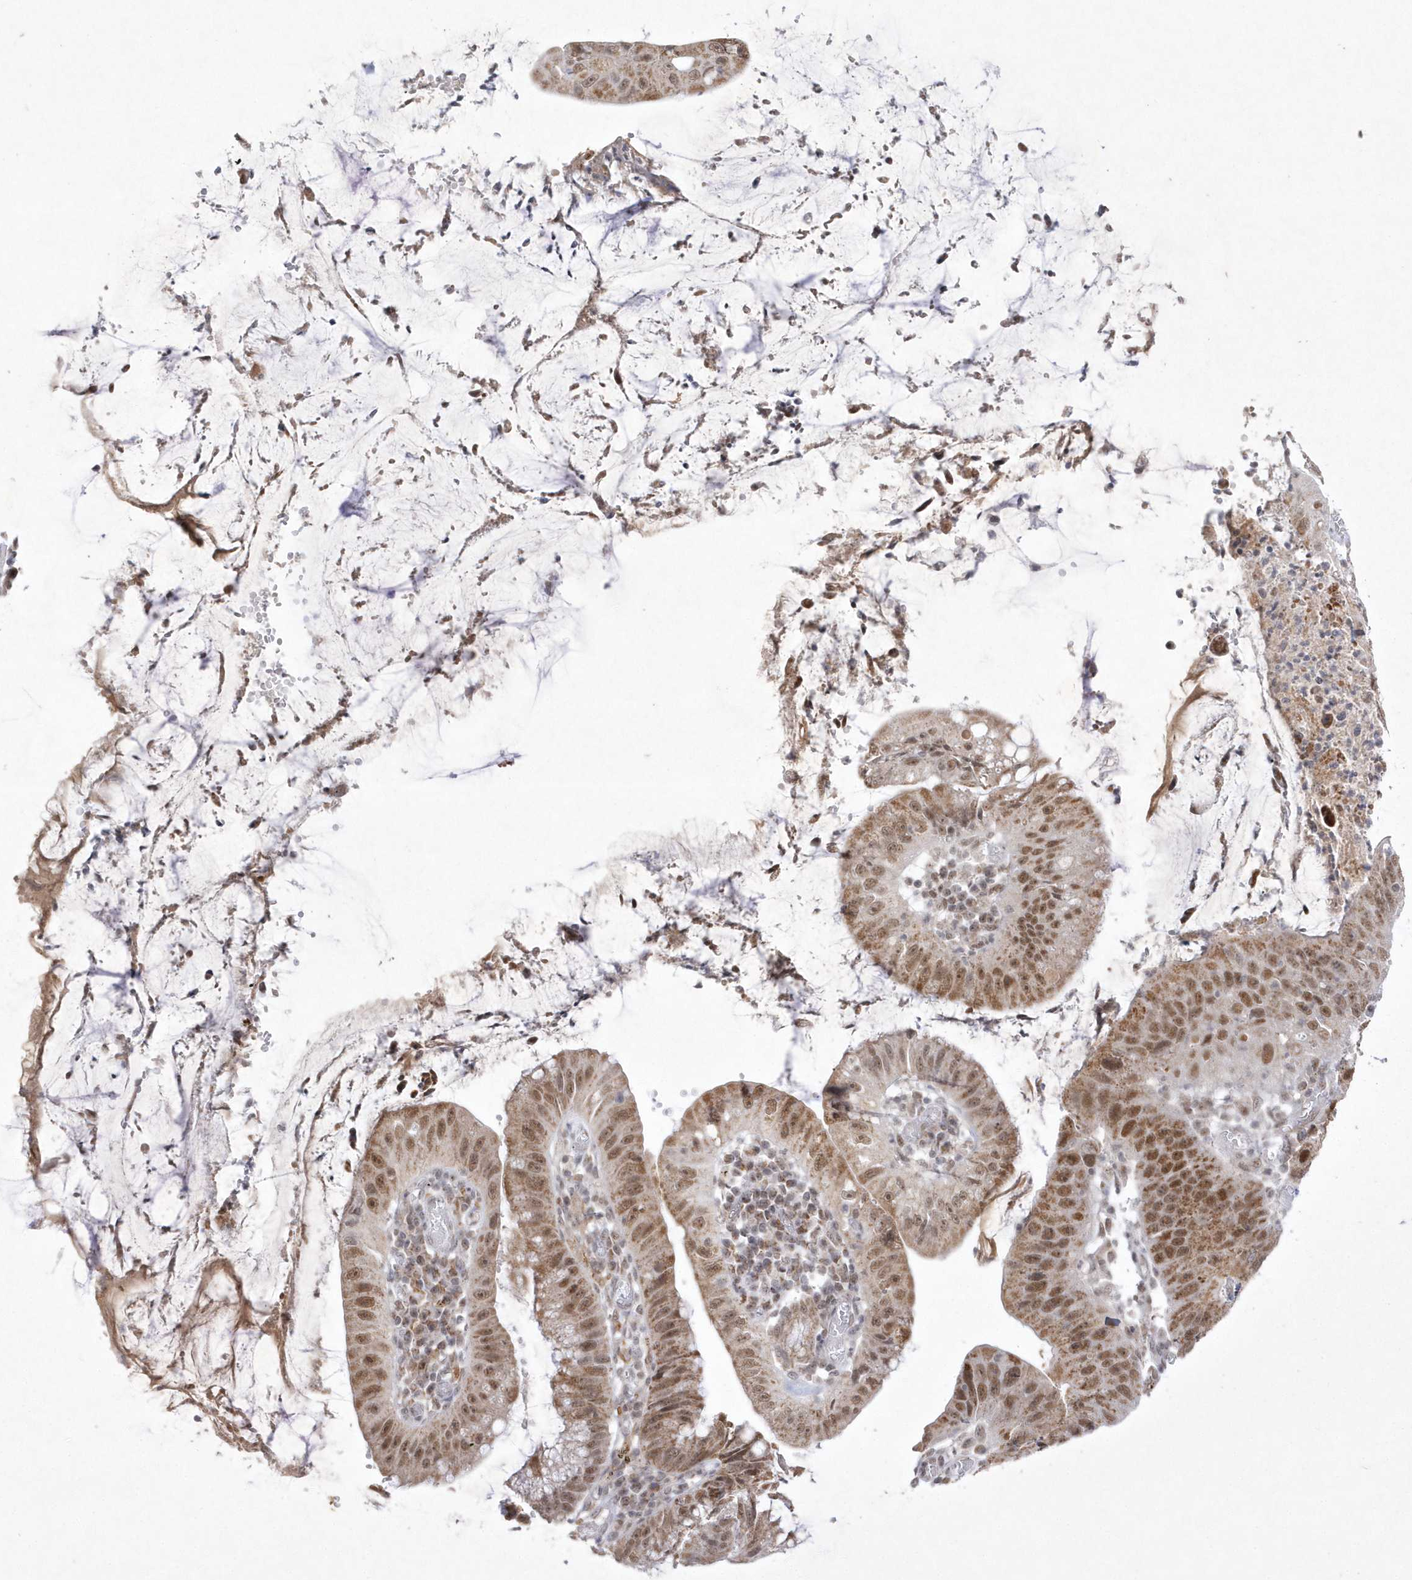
{"staining": {"intensity": "moderate", "quantity": ">75%", "location": "cytoplasmic/membranous,nuclear"}, "tissue": "stomach cancer", "cell_type": "Tumor cells", "image_type": "cancer", "snomed": [{"axis": "morphology", "description": "Adenocarcinoma, NOS"}, {"axis": "topography", "description": "Stomach"}], "caption": "Approximately >75% of tumor cells in adenocarcinoma (stomach) demonstrate moderate cytoplasmic/membranous and nuclear protein positivity as visualized by brown immunohistochemical staining.", "gene": "CPSF3", "patient": {"sex": "male", "age": 59}}